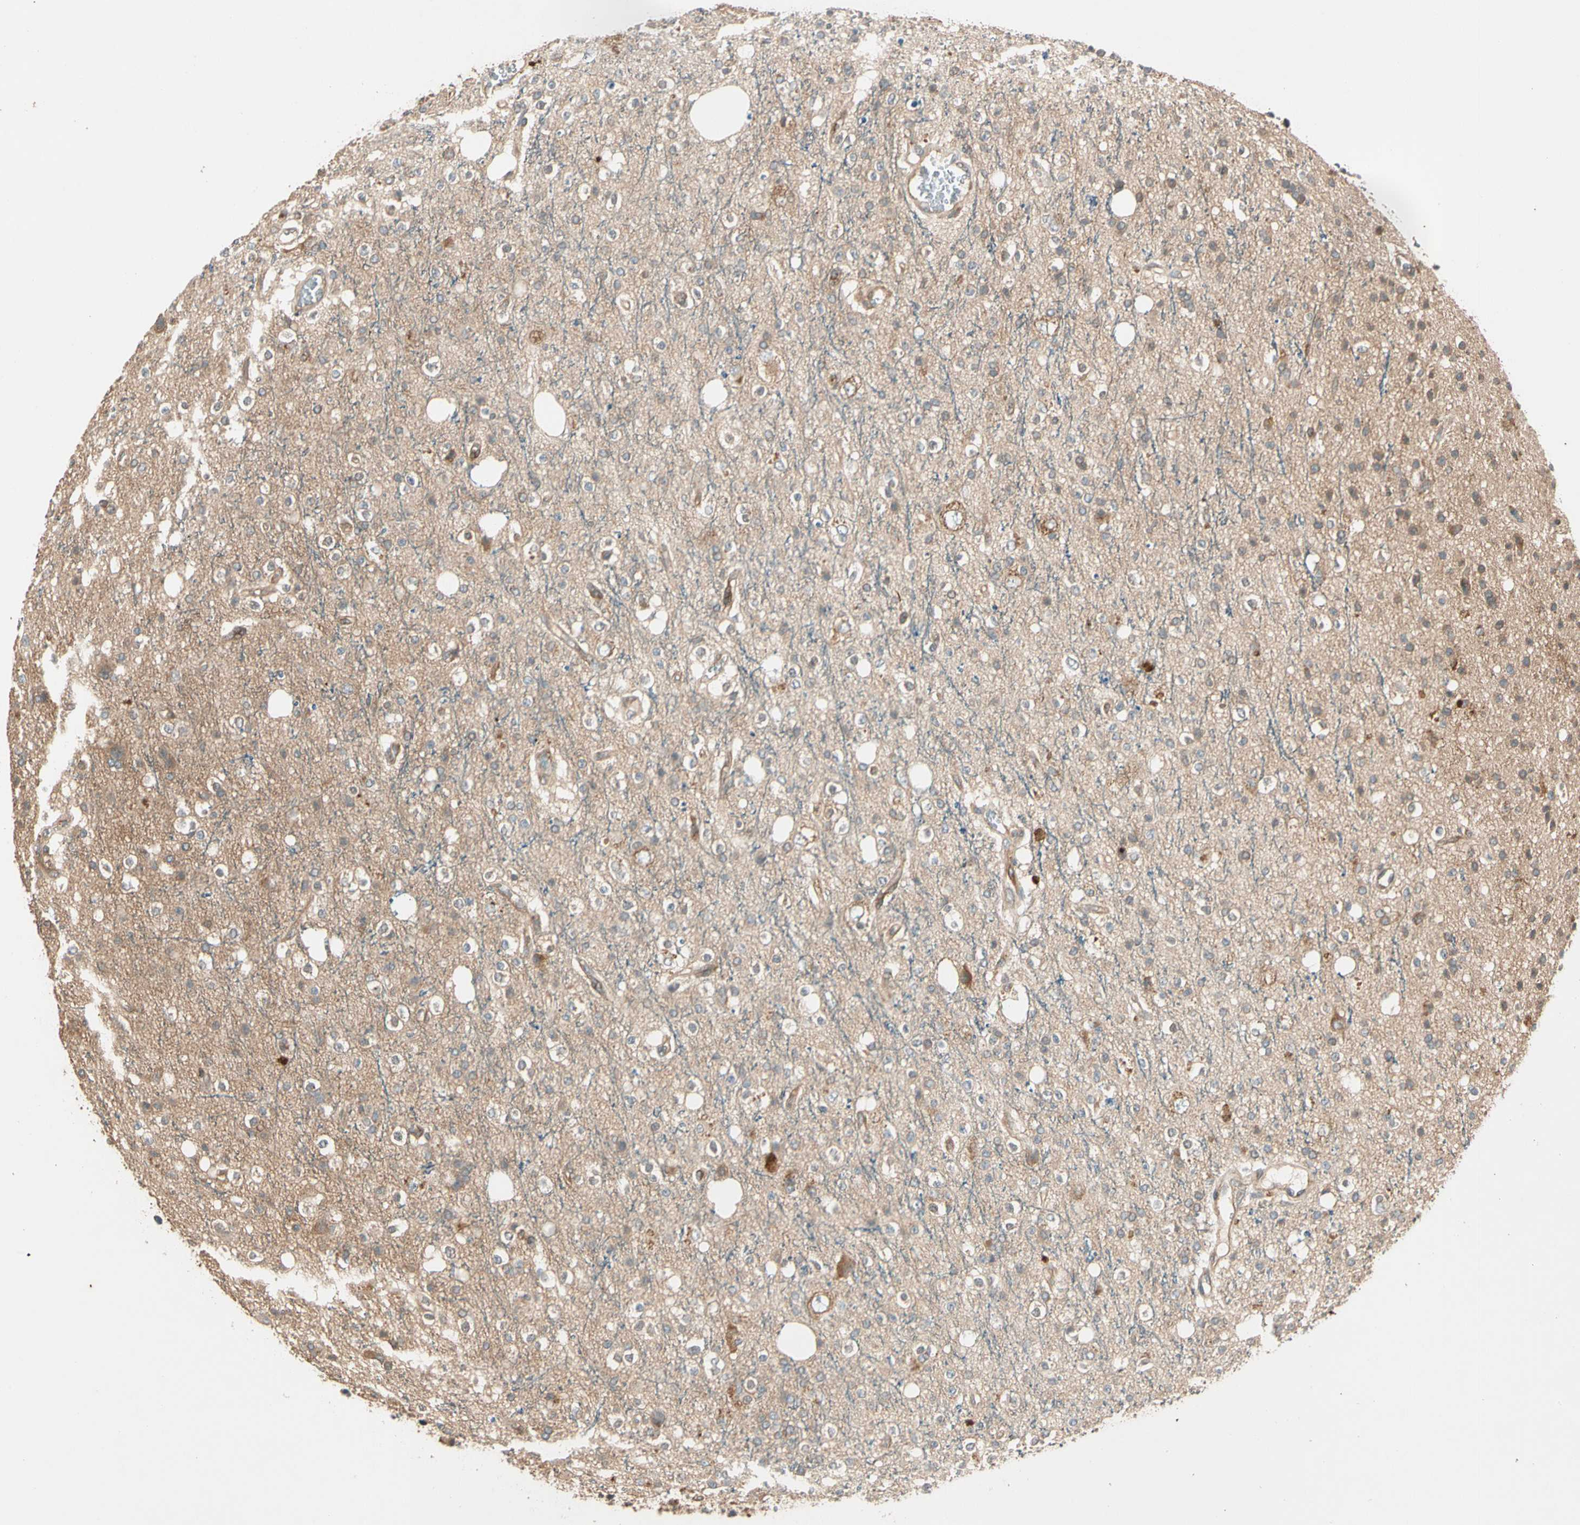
{"staining": {"intensity": "weak", "quantity": "25%-75%", "location": "cytoplasmic/membranous"}, "tissue": "glioma", "cell_type": "Tumor cells", "image_type": "cancer", "snomed": [{"axis": "morphology", "description": "Glioma, malignant, High grade"}, {"axis": "topography", "description": "Brain"}], "caption": "A low amount of weak cytoplasmic/membranous staining is appreciated in approximately 25%-75% of tumor cells in glioma tissue.", "gene": "ROCK2", "patient": {"sex": "male", "age": 47}}